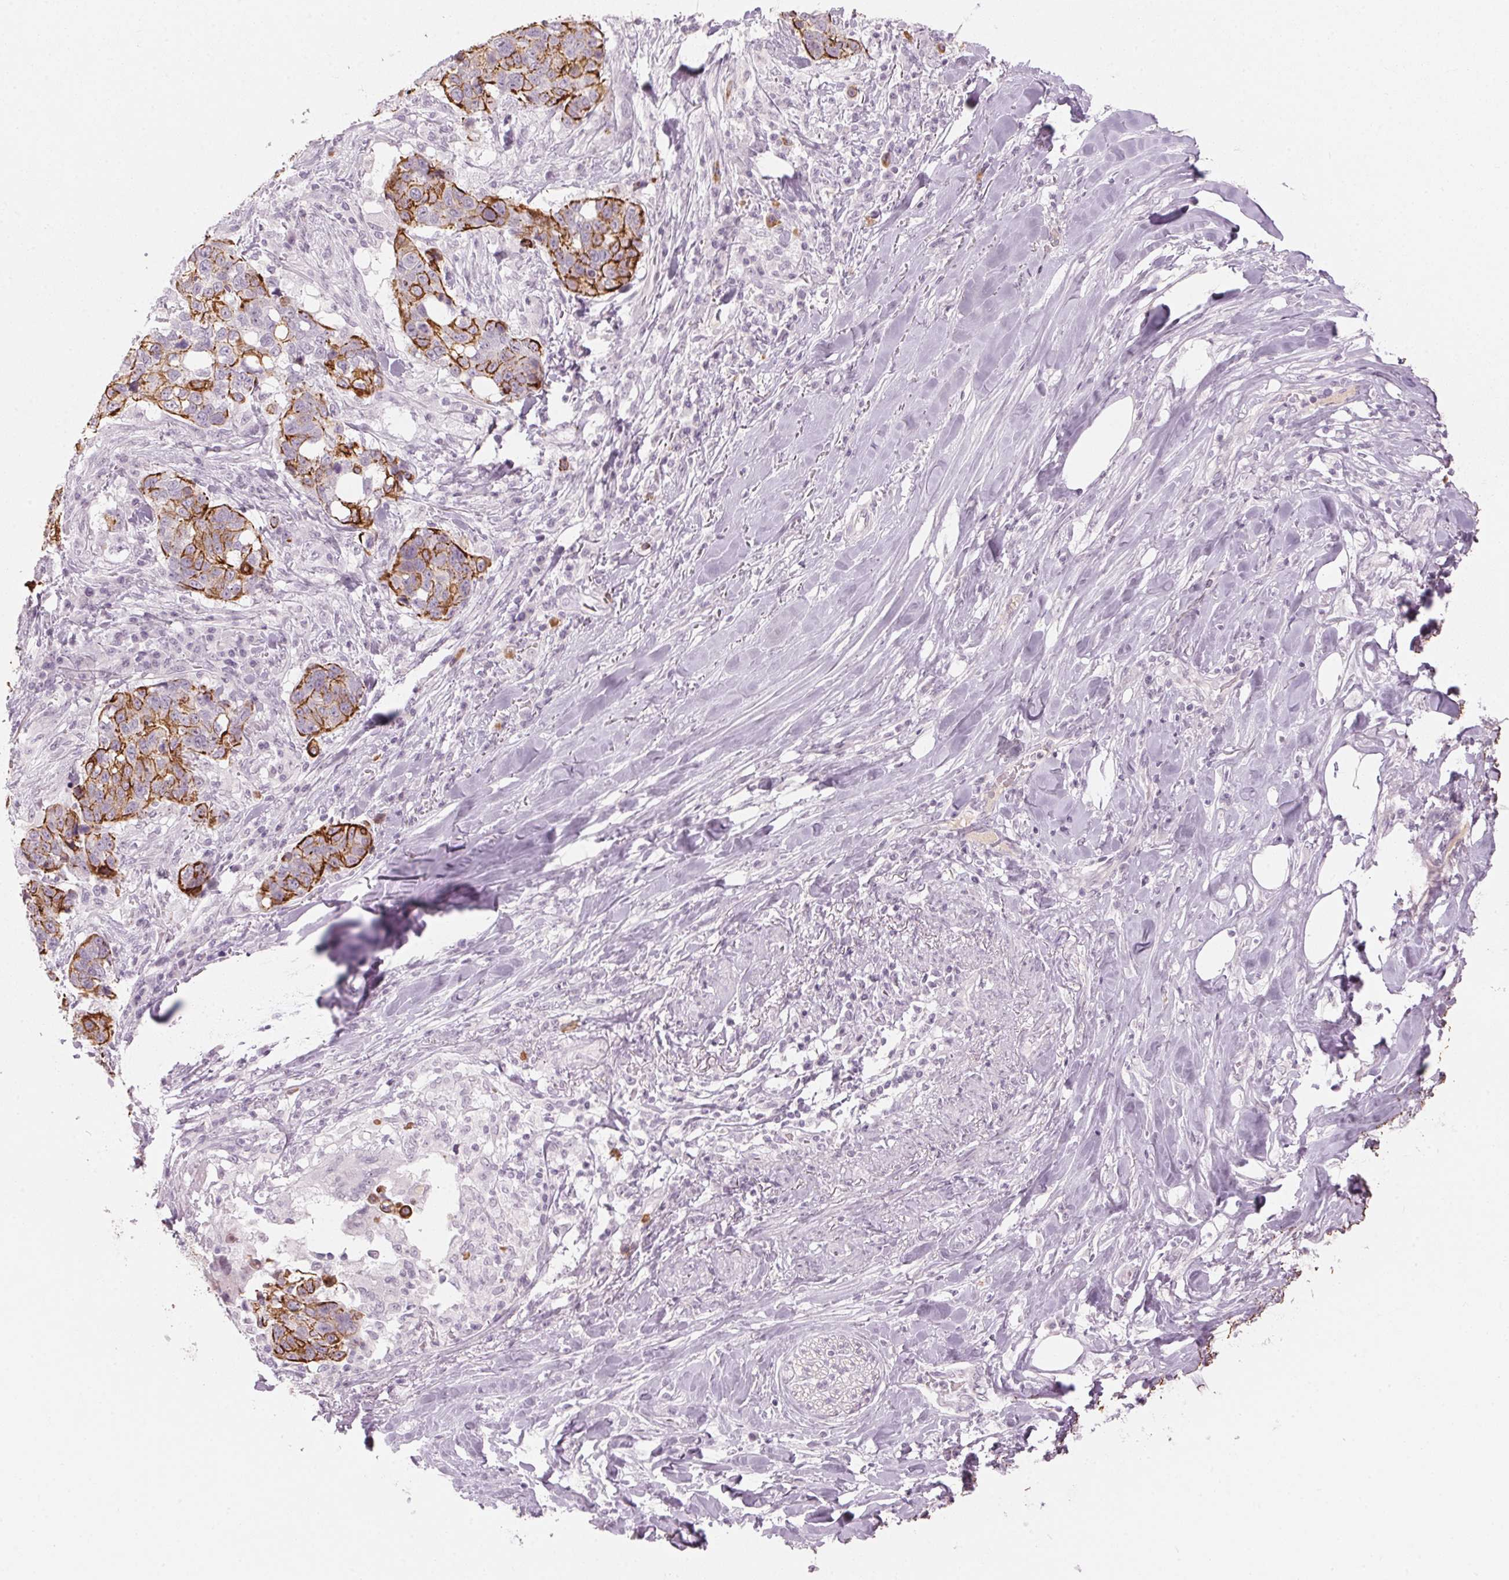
{"staining": {"intensity": "strong", "quantity": "25%-75%", "location": "cytoplasmic/membranous"}, "tissue": "lung cancer", "cell_type": "Tumor cells", "image_type": "cancer", "snomed": [{"axis": "morphology", "description": "Squamous cell carcinoma, NOS"}, {"axis": "topography", "description": "Lymph node"}, {"axis": "topography", "description": "Lung"}], "caption": "Strong cytoplasmic/membranous protein staining is present in approximately 25%-75% of tumor cells in lung cancer. The staining is performed using DAB brown chromogen to label protein expression. The nuclei are counter-stained blue using hematoxylin.", "gene": "SCTR", "patient": {"sex": "male", "age": 61}}